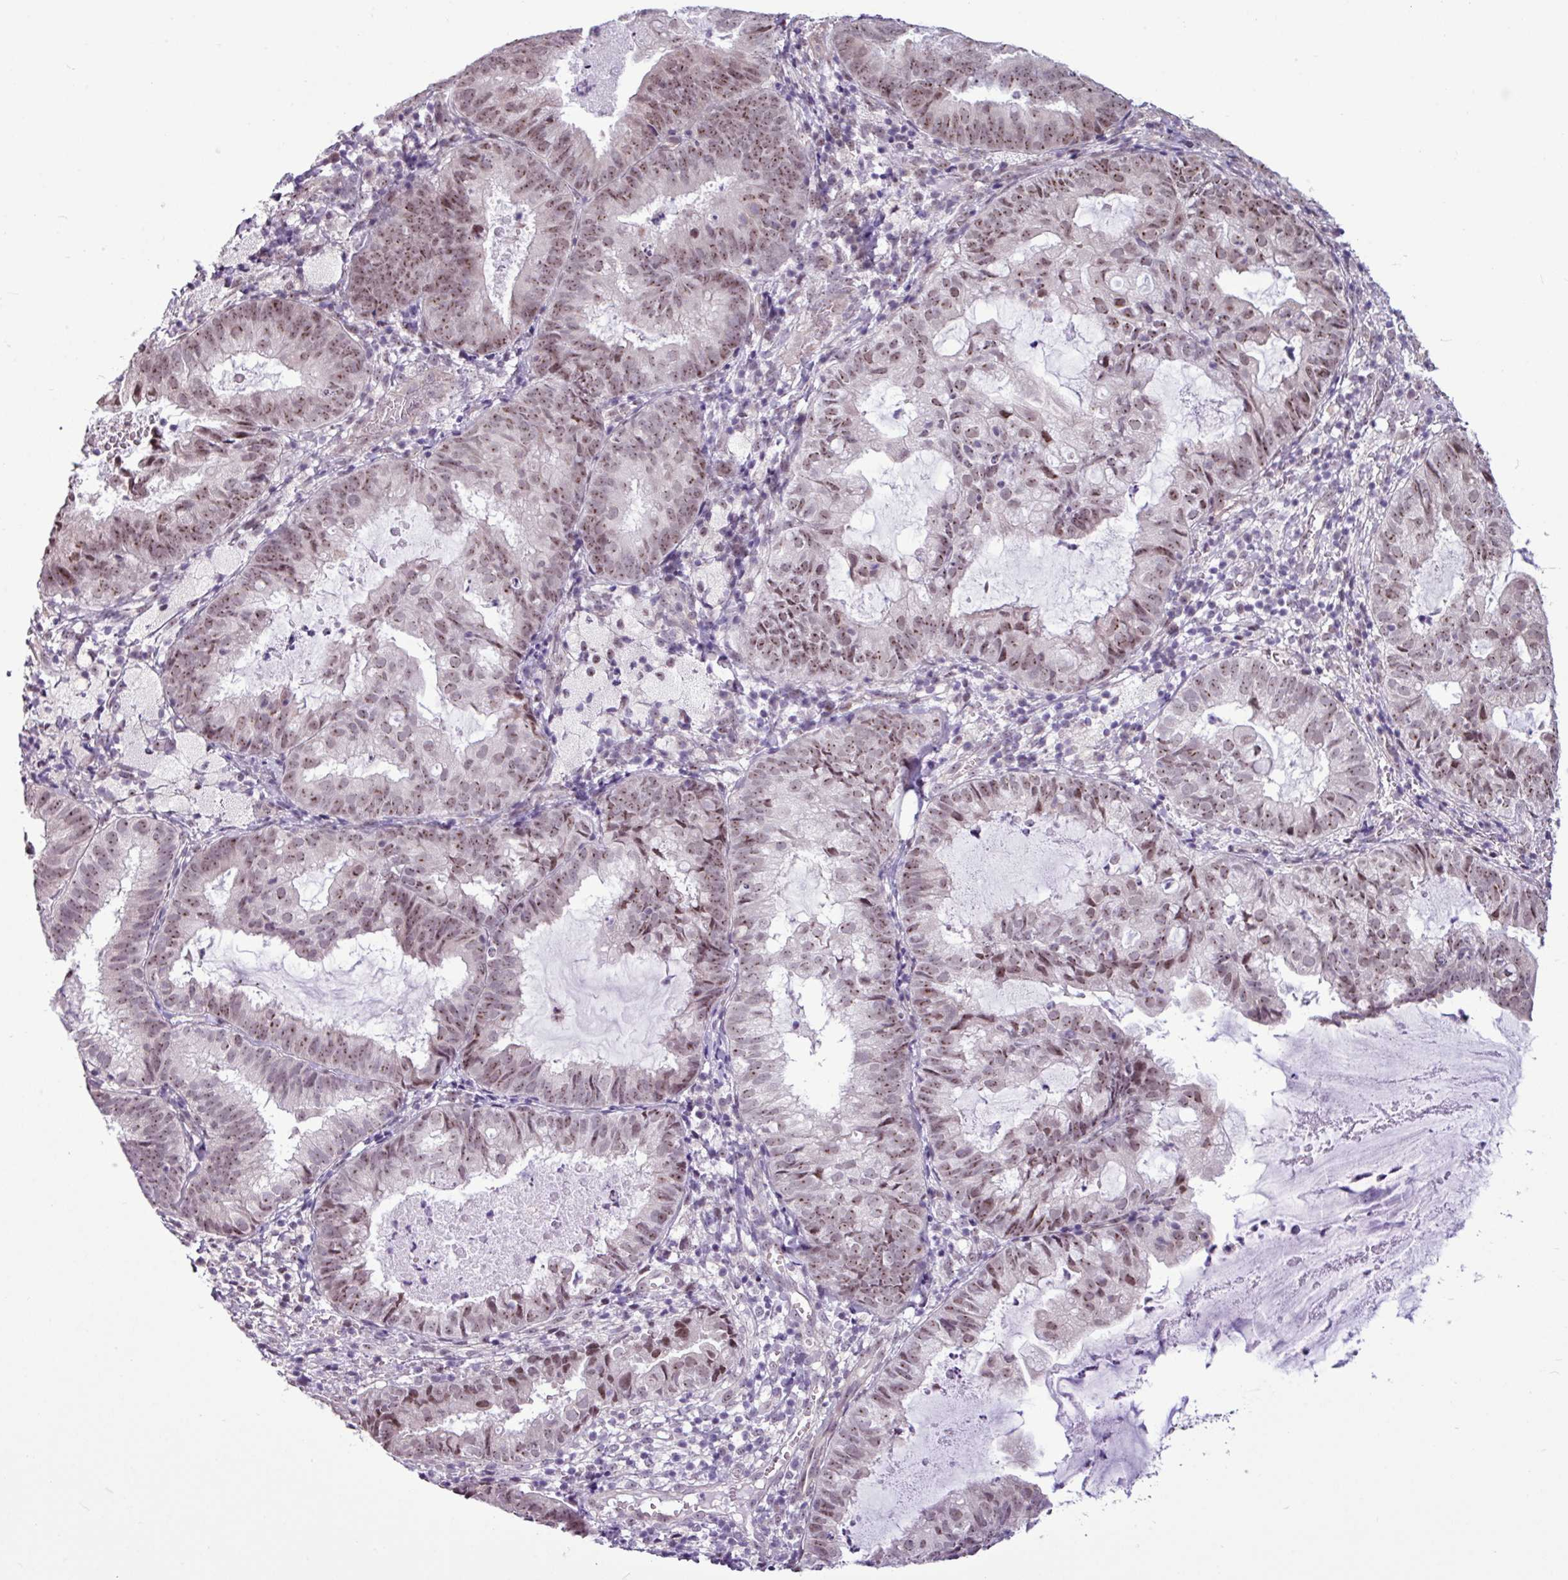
{"staining": {"intensity": "moderate", "quantity": ">75%", "location": "nuclear"}, "tissue": "endometrial cancer", "cell_type": "Tumor cells", "image_type": "cancer", "snomed": [{"axis": "morphology", "description": "Adenocarcinoma, NOS"}, {"axis": "topography", "description": "Endometrium"}], "caption": "A high-resolution micrograph shows immunohistochemistry staining of endometrial adenocarcinoma, which exhibits moderate nuclear positivity in approximately >75% of tumor cells.", "gene": "UTP18", "patient": {"sex": "female", "age": 80}}